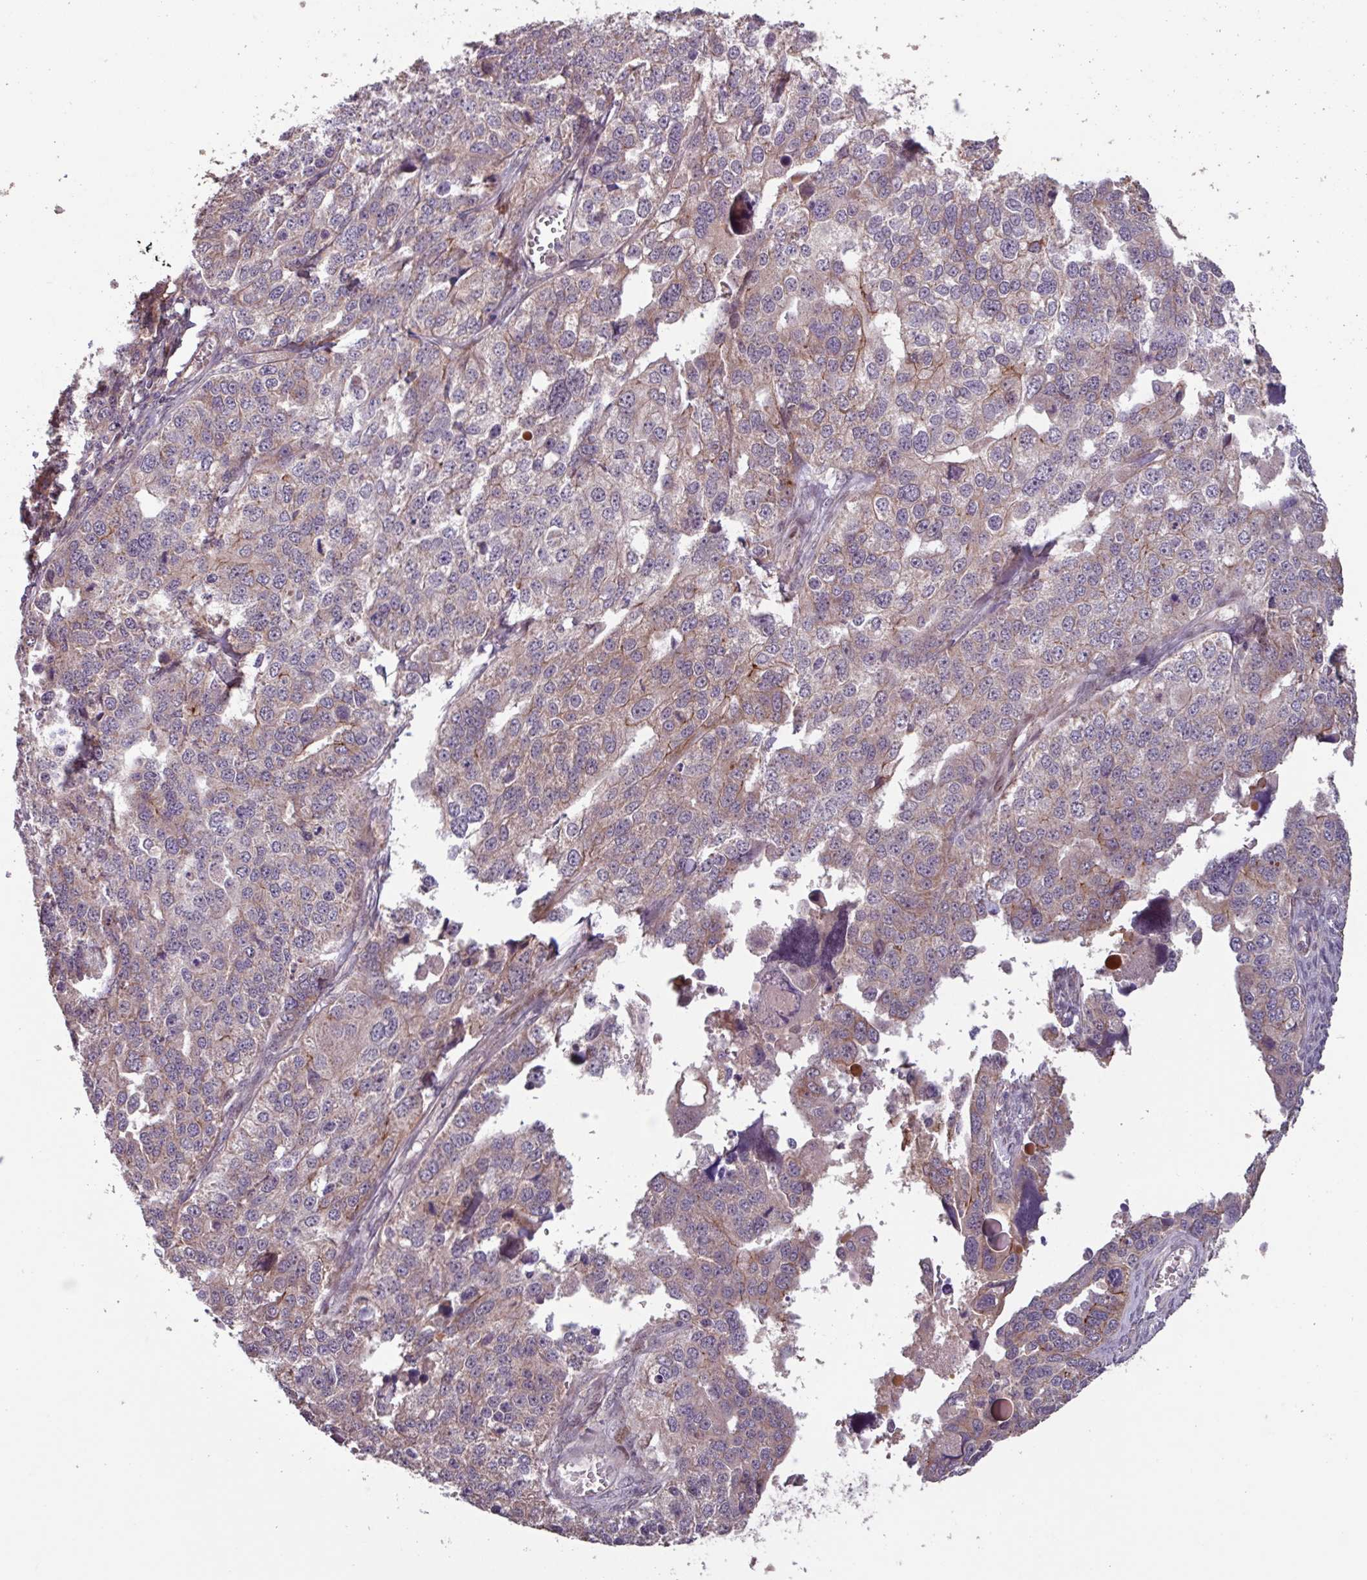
{"staining": {"intensity": "moderate", "quantity": "<25%", "location": "cytoplasmic/membranous"}, "tissue": "ovarian cancer", "cell_type": "Tumor cells", "image_type": "cancer", "snomed": [{"axis": "morphology", "description": "Cystadenocarcinoma, serous, NOS"}, {"axis": "topography", "description": "Ovary"}], "caption": "Immunohistochemistry of human serous cystadenocarcinoma (ovarian) demonstrates low levels of moderate cytoplasmic/membranous staining in approximately <25% of tumor cells.", "gene": "TMEM88", "patient": {"sex": "female", "age": 76}}